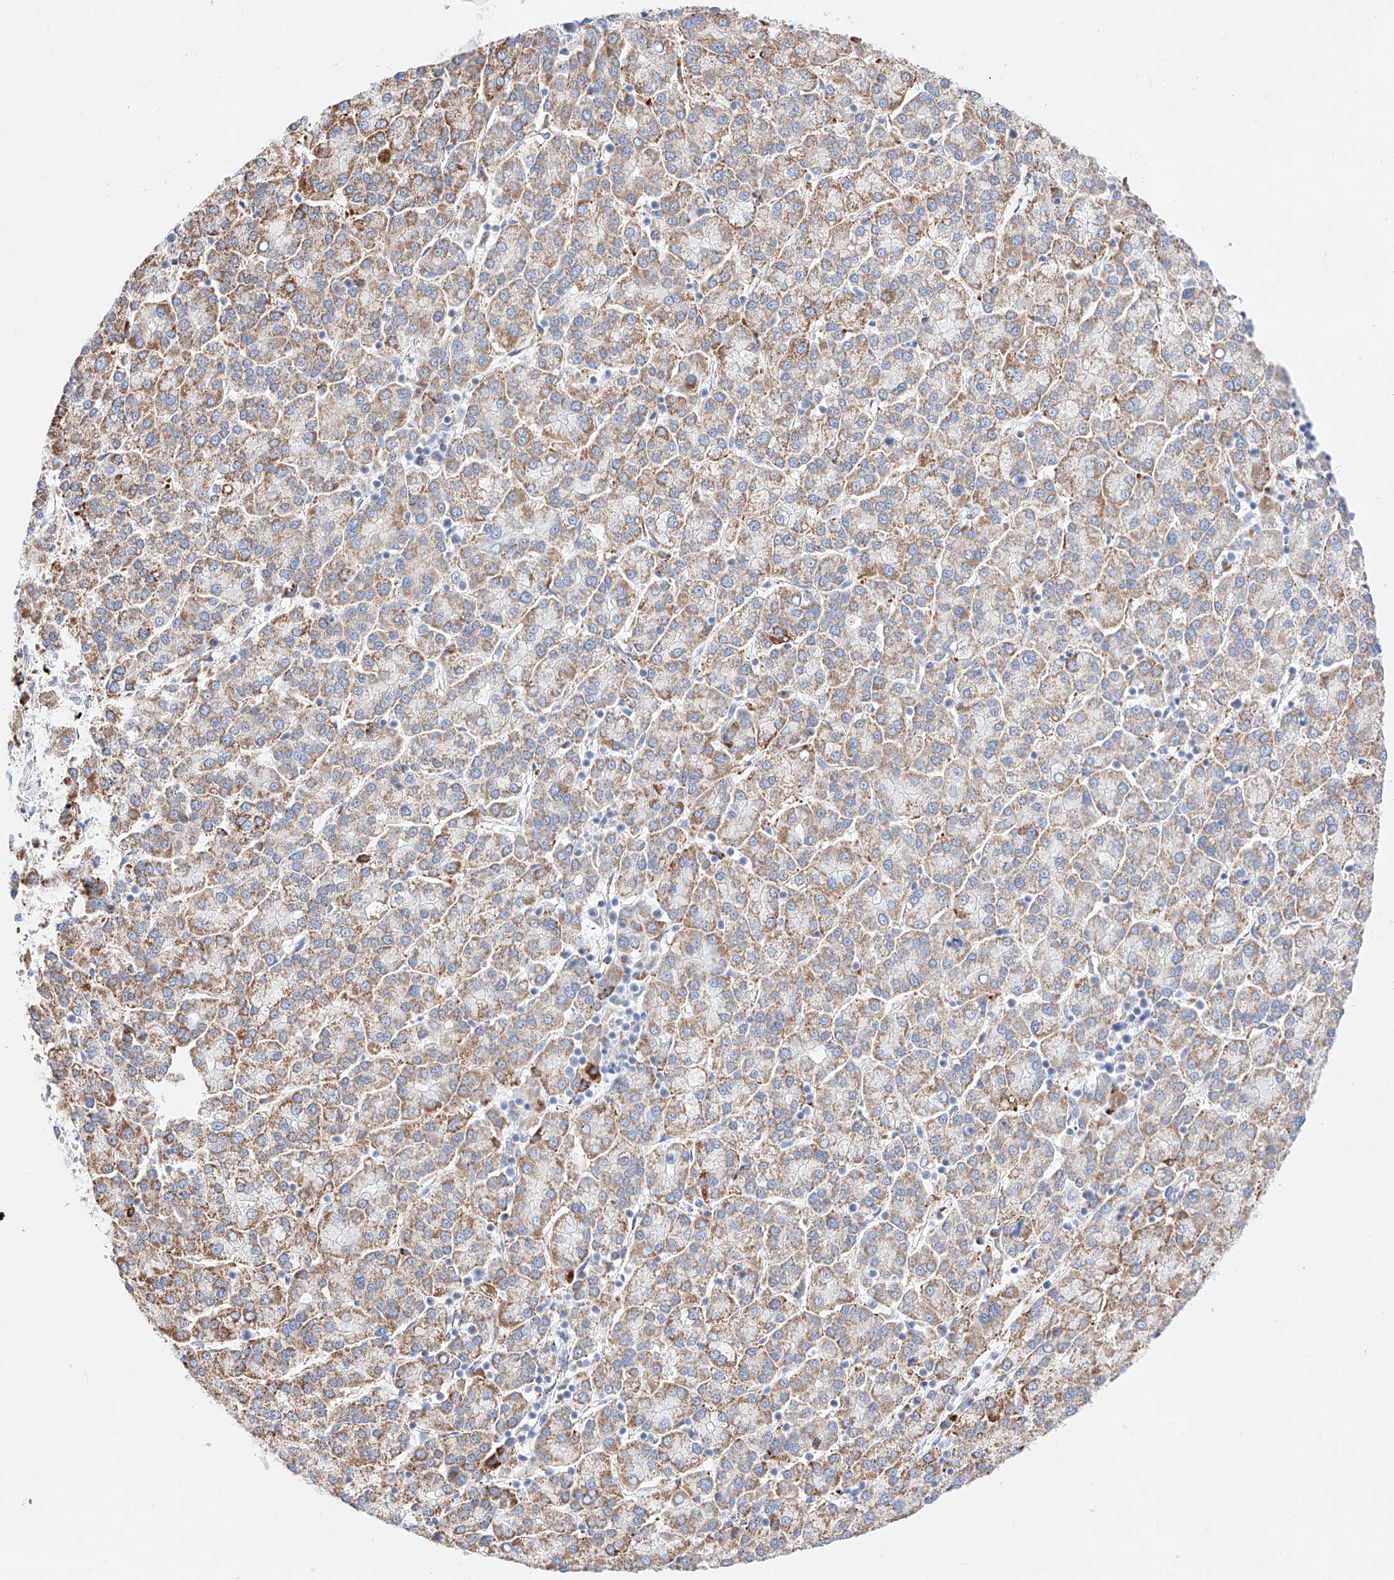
{"staining": {"intensity": "moderate", "quantity": ">75%", "location": "cytoplasmic/membranous"}, "tissue": "liver cancer", "cell_type": "Tumor cells", "image_type": "cancer", "snomed": [{"axis": "morphology", "description": "Carcinoma, Hepatocellular, NOS"}, {"axis": "topography", "description": "Liver"}], "caption": "A high-resolution image shows immunohistochemistry (IHC) staining of hepatocellular carcinoma (liver), which demonstrates moderate cytoplasmic/membranous expression in about >75% of tumor cells.", "gene": "C6orf62", "patient": {"sex": "female", "age": 58}}